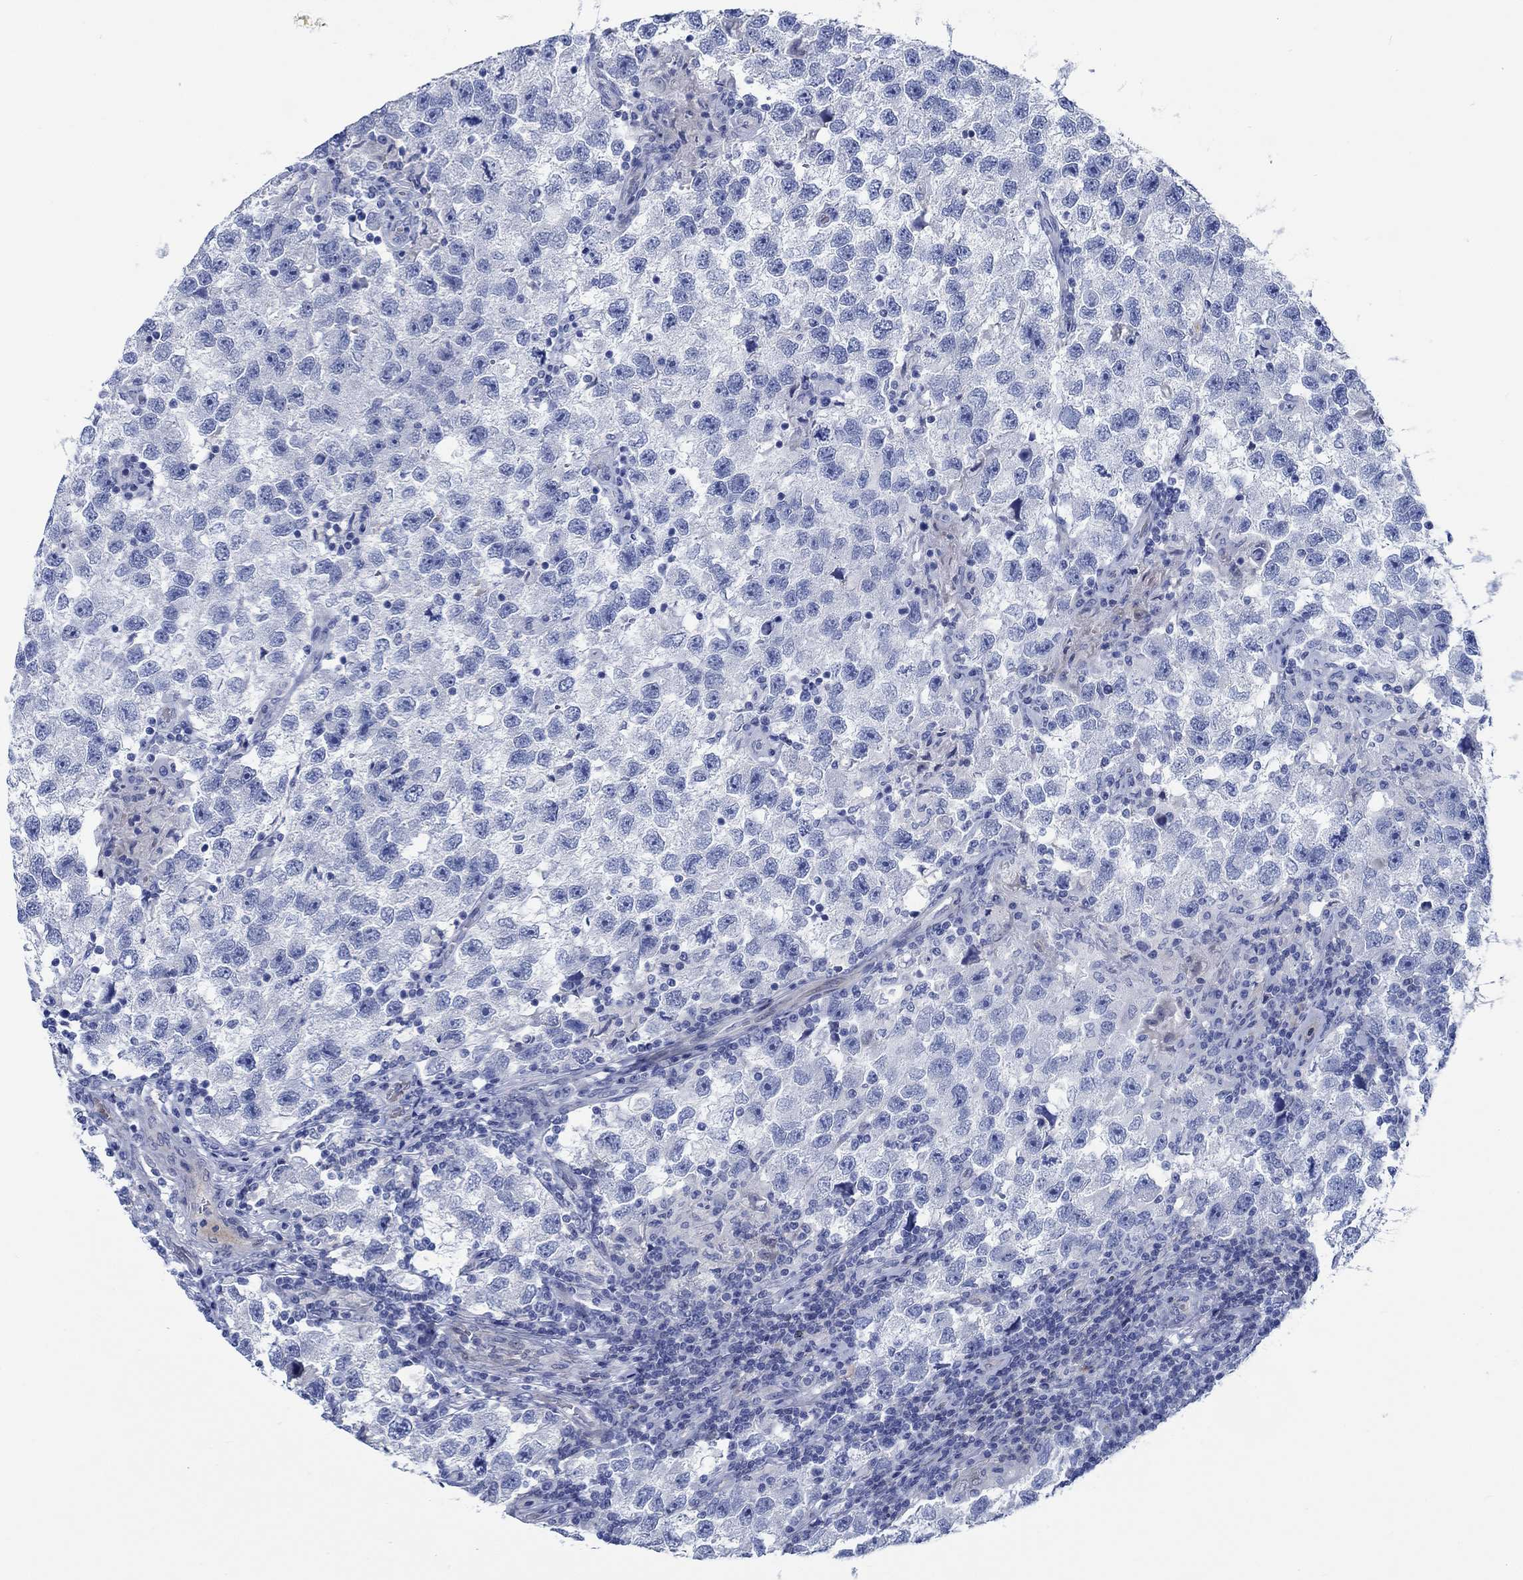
{"staining": {"intensity": "negative", "quantity": "none", "location": "none"}, "tissue": "testis cancer", "cell_type": "Tumor cells", "image_type": "cancer", "snomed": [{"axis": "morphology", "description": "Seminoma, NOS"}, {"axis": "topography", "description": "Testis"}], "caption": "High magnification brightfield microscopy of testis seminoma stained with DAB (brown) and counterstained with hematoxylin (blue): tumor cells show no significant expression. (DAB (3,3'-diaminobenzidine) immunohistochemistry with hematoxylin counter stain).", "gene": "SVEP1", "patient": {"sex": "male", "age": 26}}